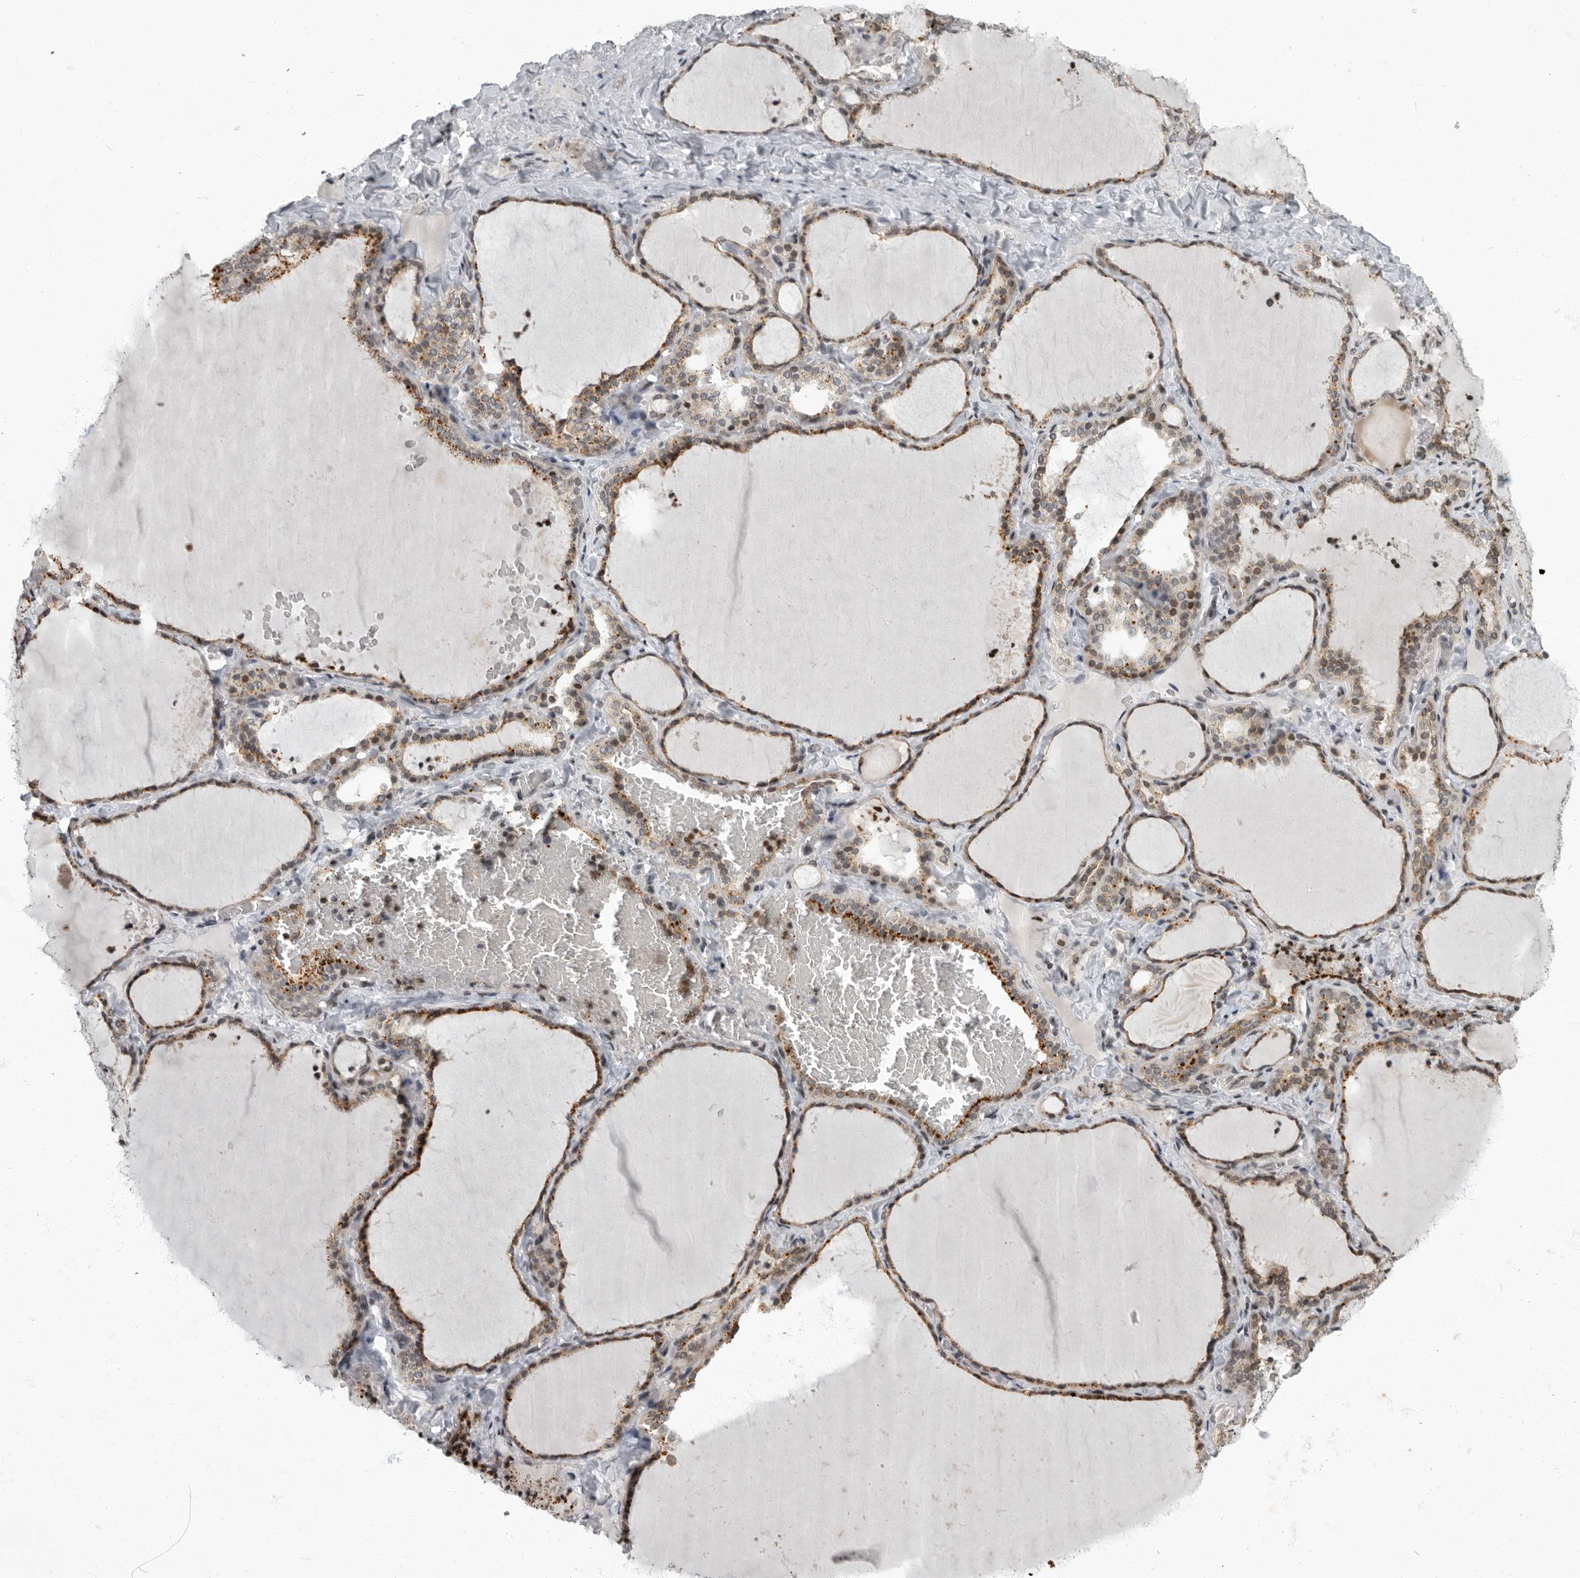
{"staining": {"intensity": "moderate", "quantity": ">75%", "location": "cytoplasmic/membranous,nuclear"}, "tissue": "thyroid gland", "cell_type": "Glandular cells", "image_type": "normal", "snomed": [{"axis": "morphology", "description": "Normal tissue, NOS"}, {"axis": "topography", "description": "Thyroid gland"}], "caption": "Protein analysis of benign thyroid gland exhibits moderate cytoplasmic/membranous,nuclear positivity in approximately >75% of glandular cells.", "gene": "EVI5", "patient": {"sex": "female", "age": 22}}